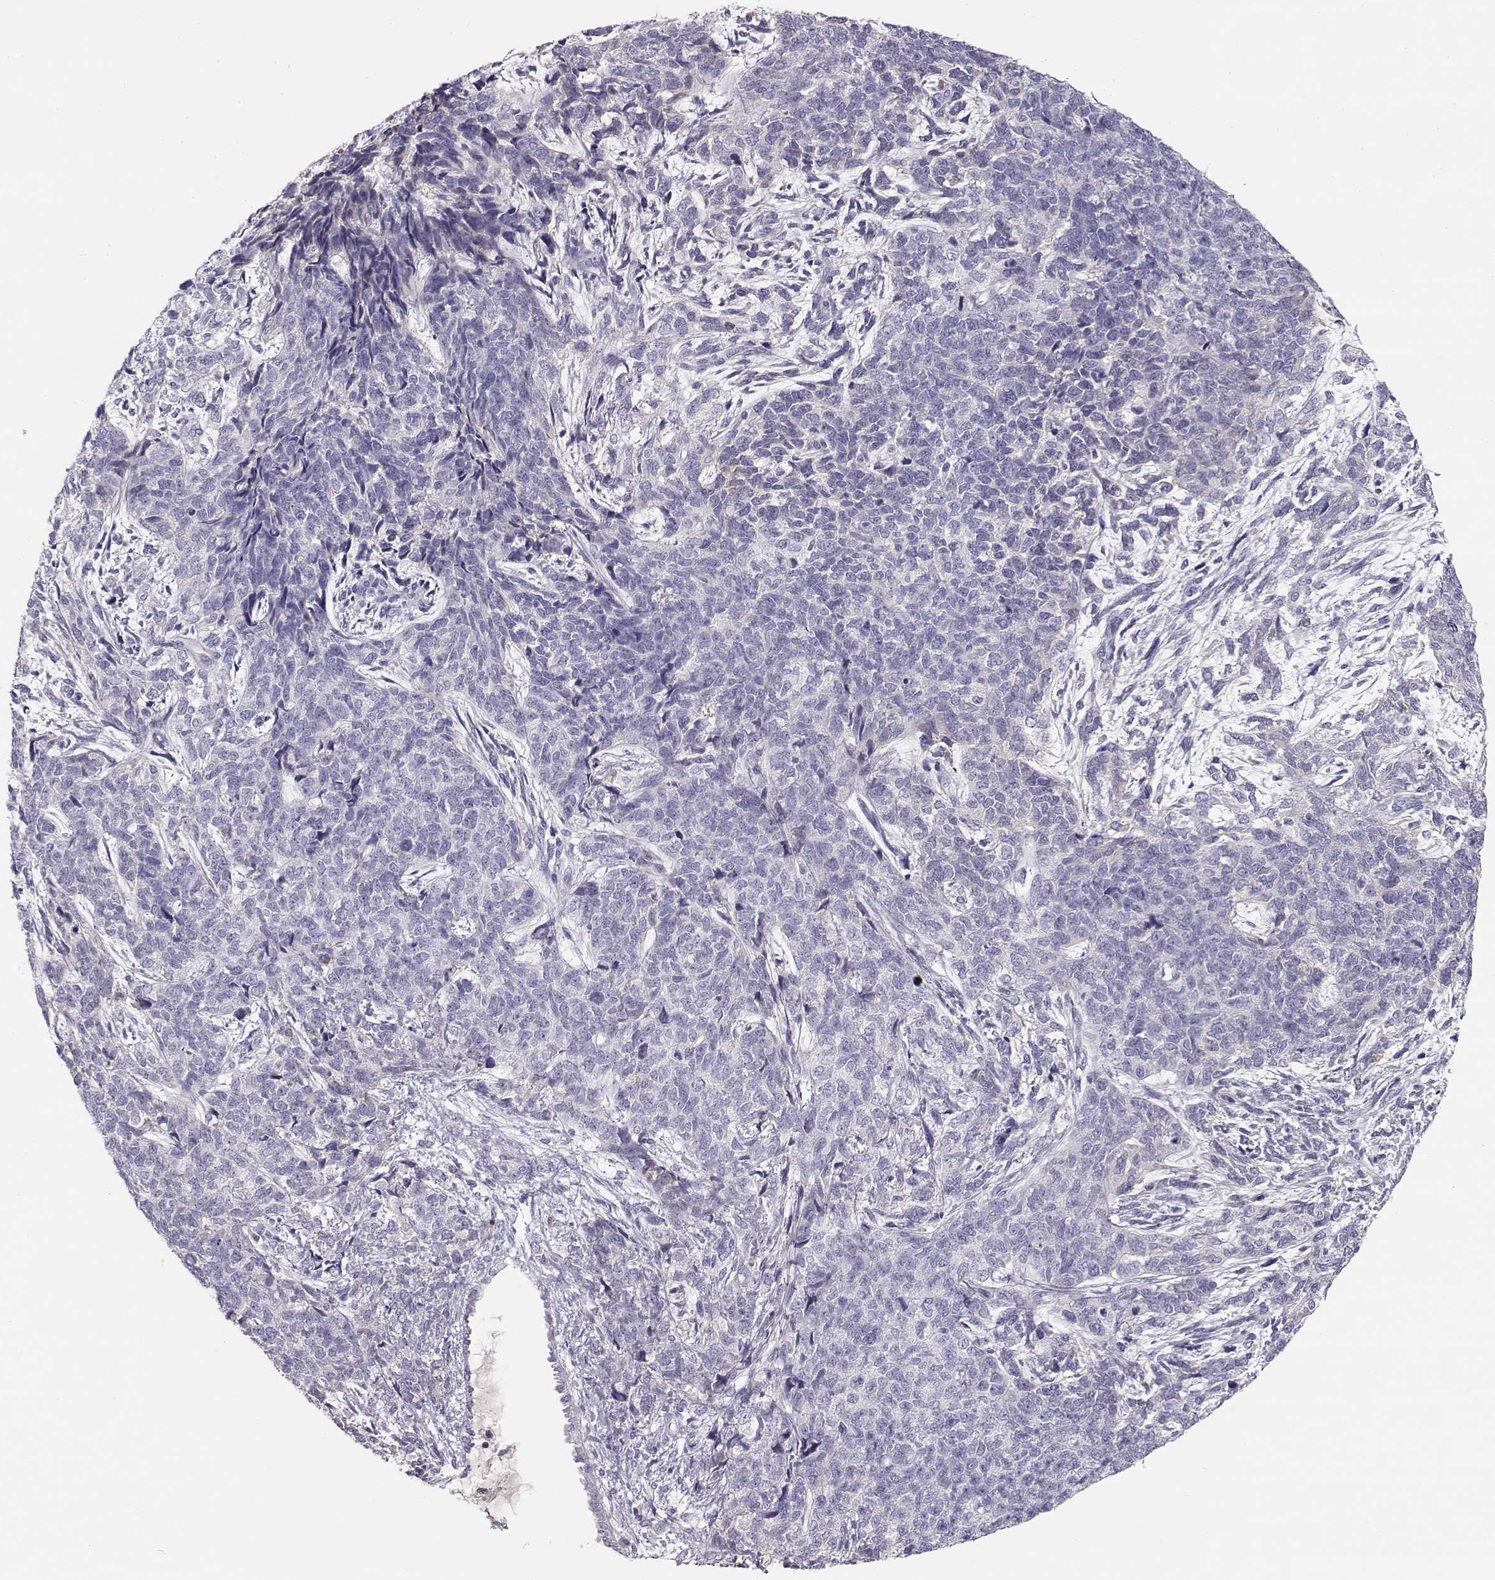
{"staining": {"intensity": "negative", "quantity": "none", "location": "none"}, "tissue": "cervical cancer", "cell_type": "Tumor cells", "image_type": "cancer", "snomed": [{"axis": "morphology", "description": "Squamous cell carcinoma, NOS"}, {"axis": "topography", "description": "Cervix"}], "caption": "A histopathology image of cervical squamous cell carcinoma stained for a protein shows no brown staining in tumor cells.", "gene": "SLCO6A1", "patient": {"sex": "female", "age": 63}}